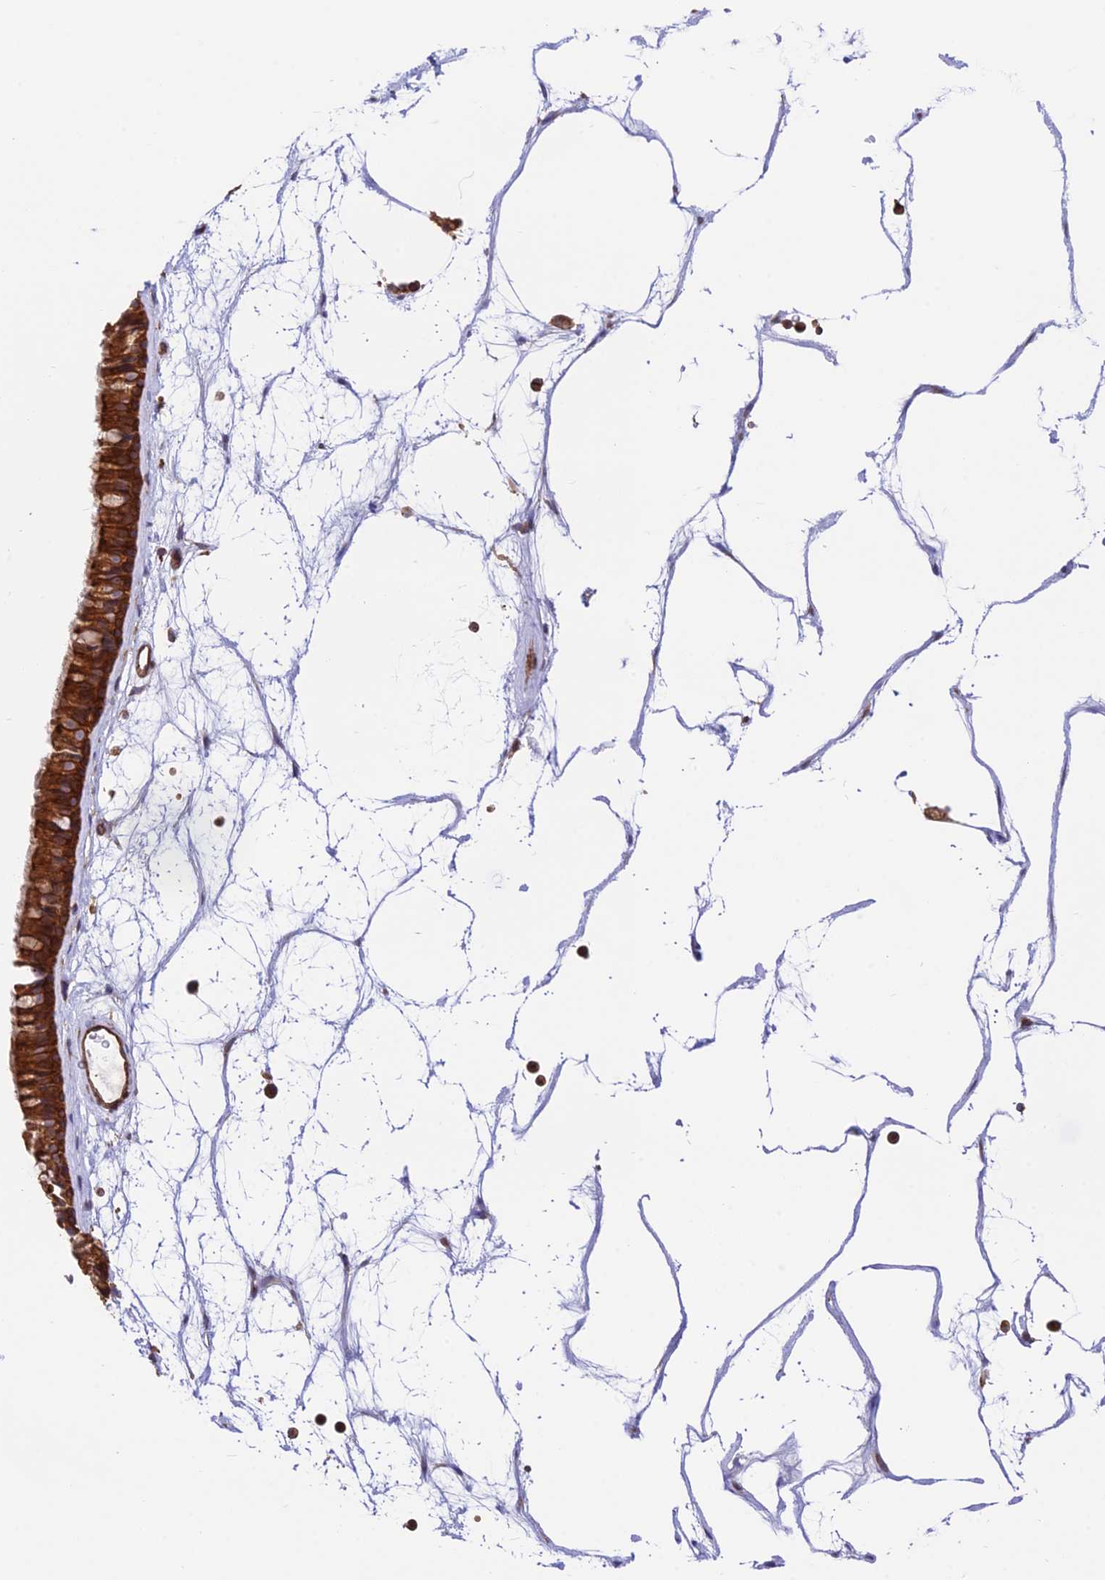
{"staining": {"intensity": "strong", "quantity": ">75%", "location": "cytoplasmic/membranous"}, "tissue": "nasopharynx", "cell_type": "Respiratory epithelial cells", "image_type": "normal", "snomed": [{"axis": "morphology", "description": "Normal tissue, NOS"}, {"axis": "topography", "description": "Nasopharynx"}], "caption": "A brown stain shows strong cytoplasmic/membranous expression of a protein in respiratory epithelial cells of normal human nasopharynx.", "gene": "EVI5L", "patient": {"sex": "male", "age": 64}}